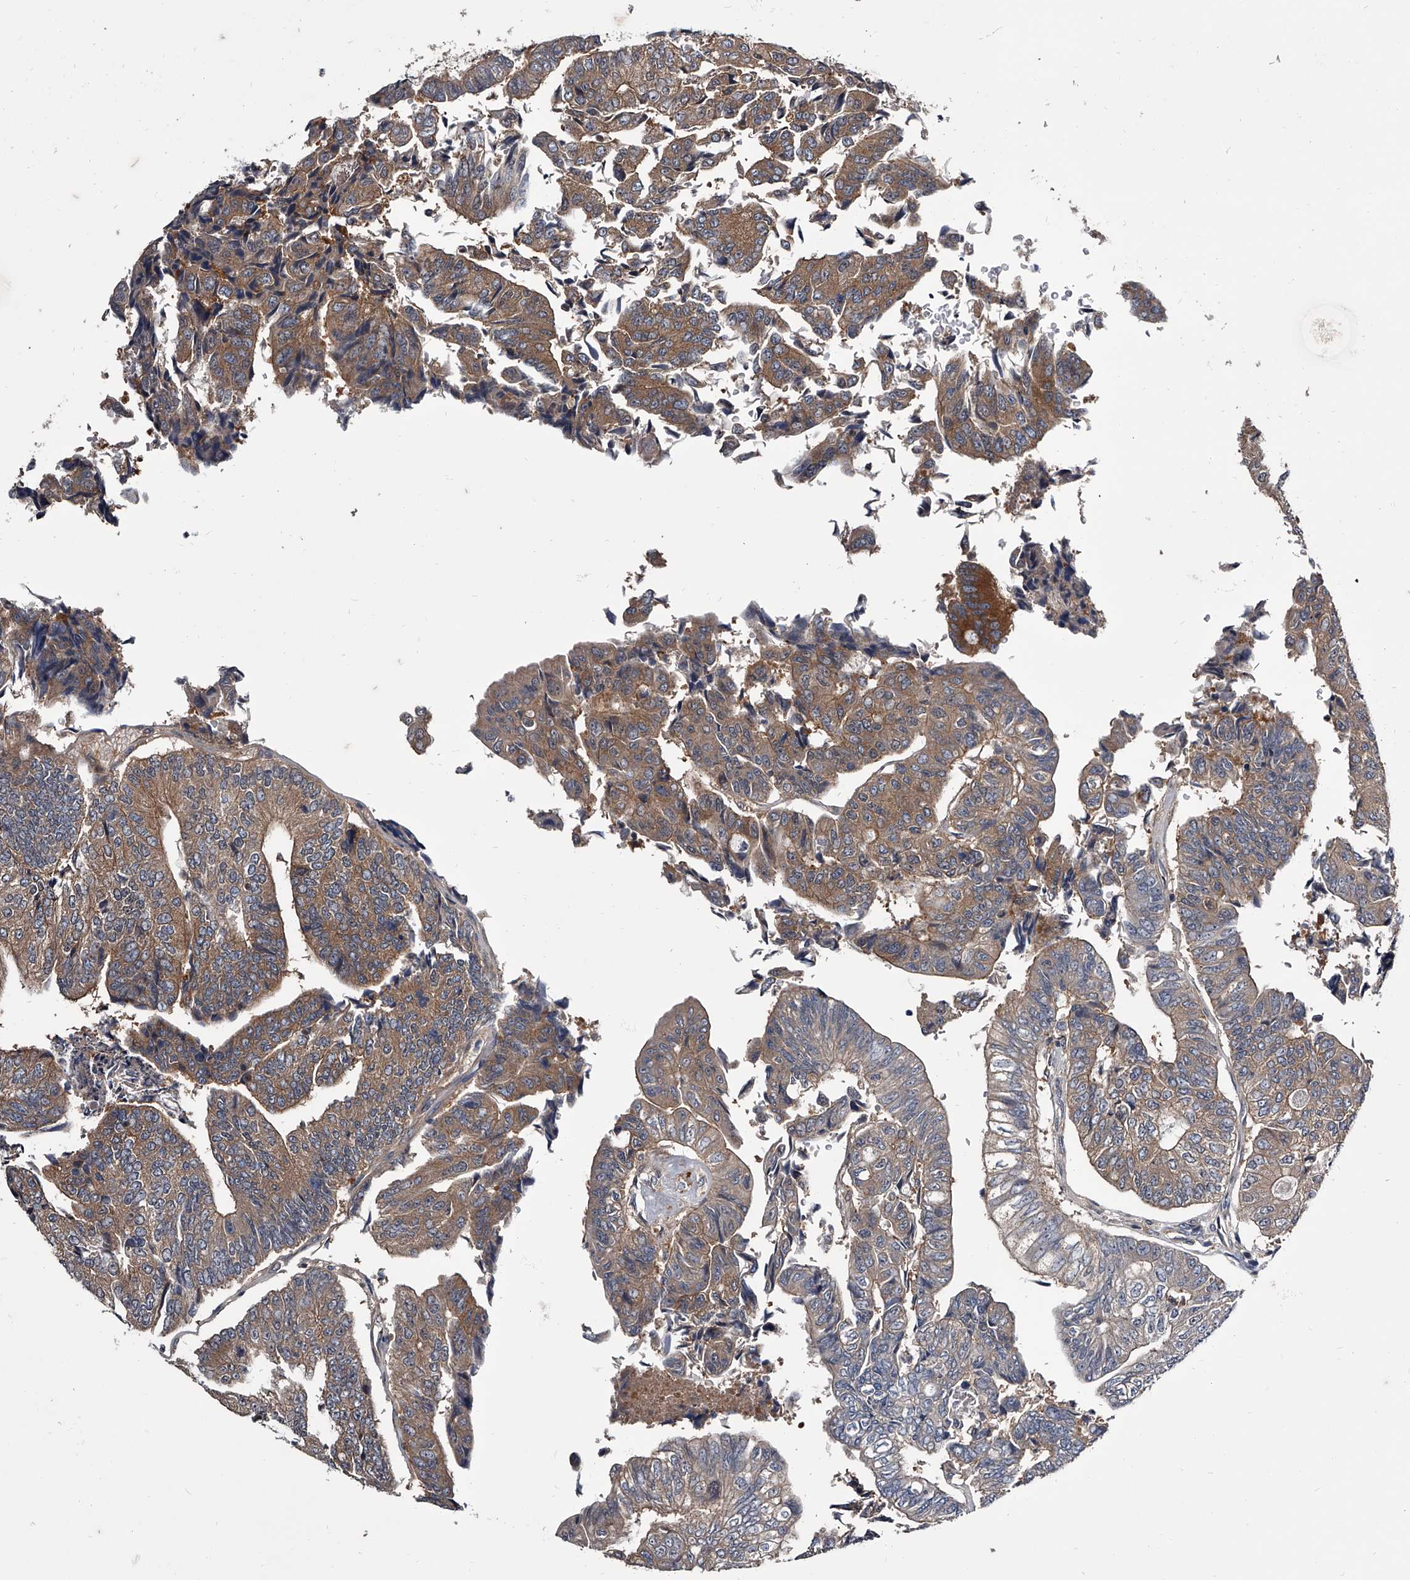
{"staining": {"intensity": "moderate", "quantity": ">75%", "location": "cytoplasmic/membranous"}, "tissue": "colorectal cancer", "cell_type": "Tumor cells", "image_type": "cancer", "snomed": [{"axis": "morphology", "description": "Adenocarcinoma, NOS"}, {"axis": "topography", "description": "Colon"}], "caption": "Approximately >75% of tumor cells in human colorectal cancer (adenocarcinoma) show moderate cytoplasmic/membranous protein expression as visualized by brown immunohistochemical staining.", "gene": "GAPVD1", "patient": {"sex": "female", "age": 67}}